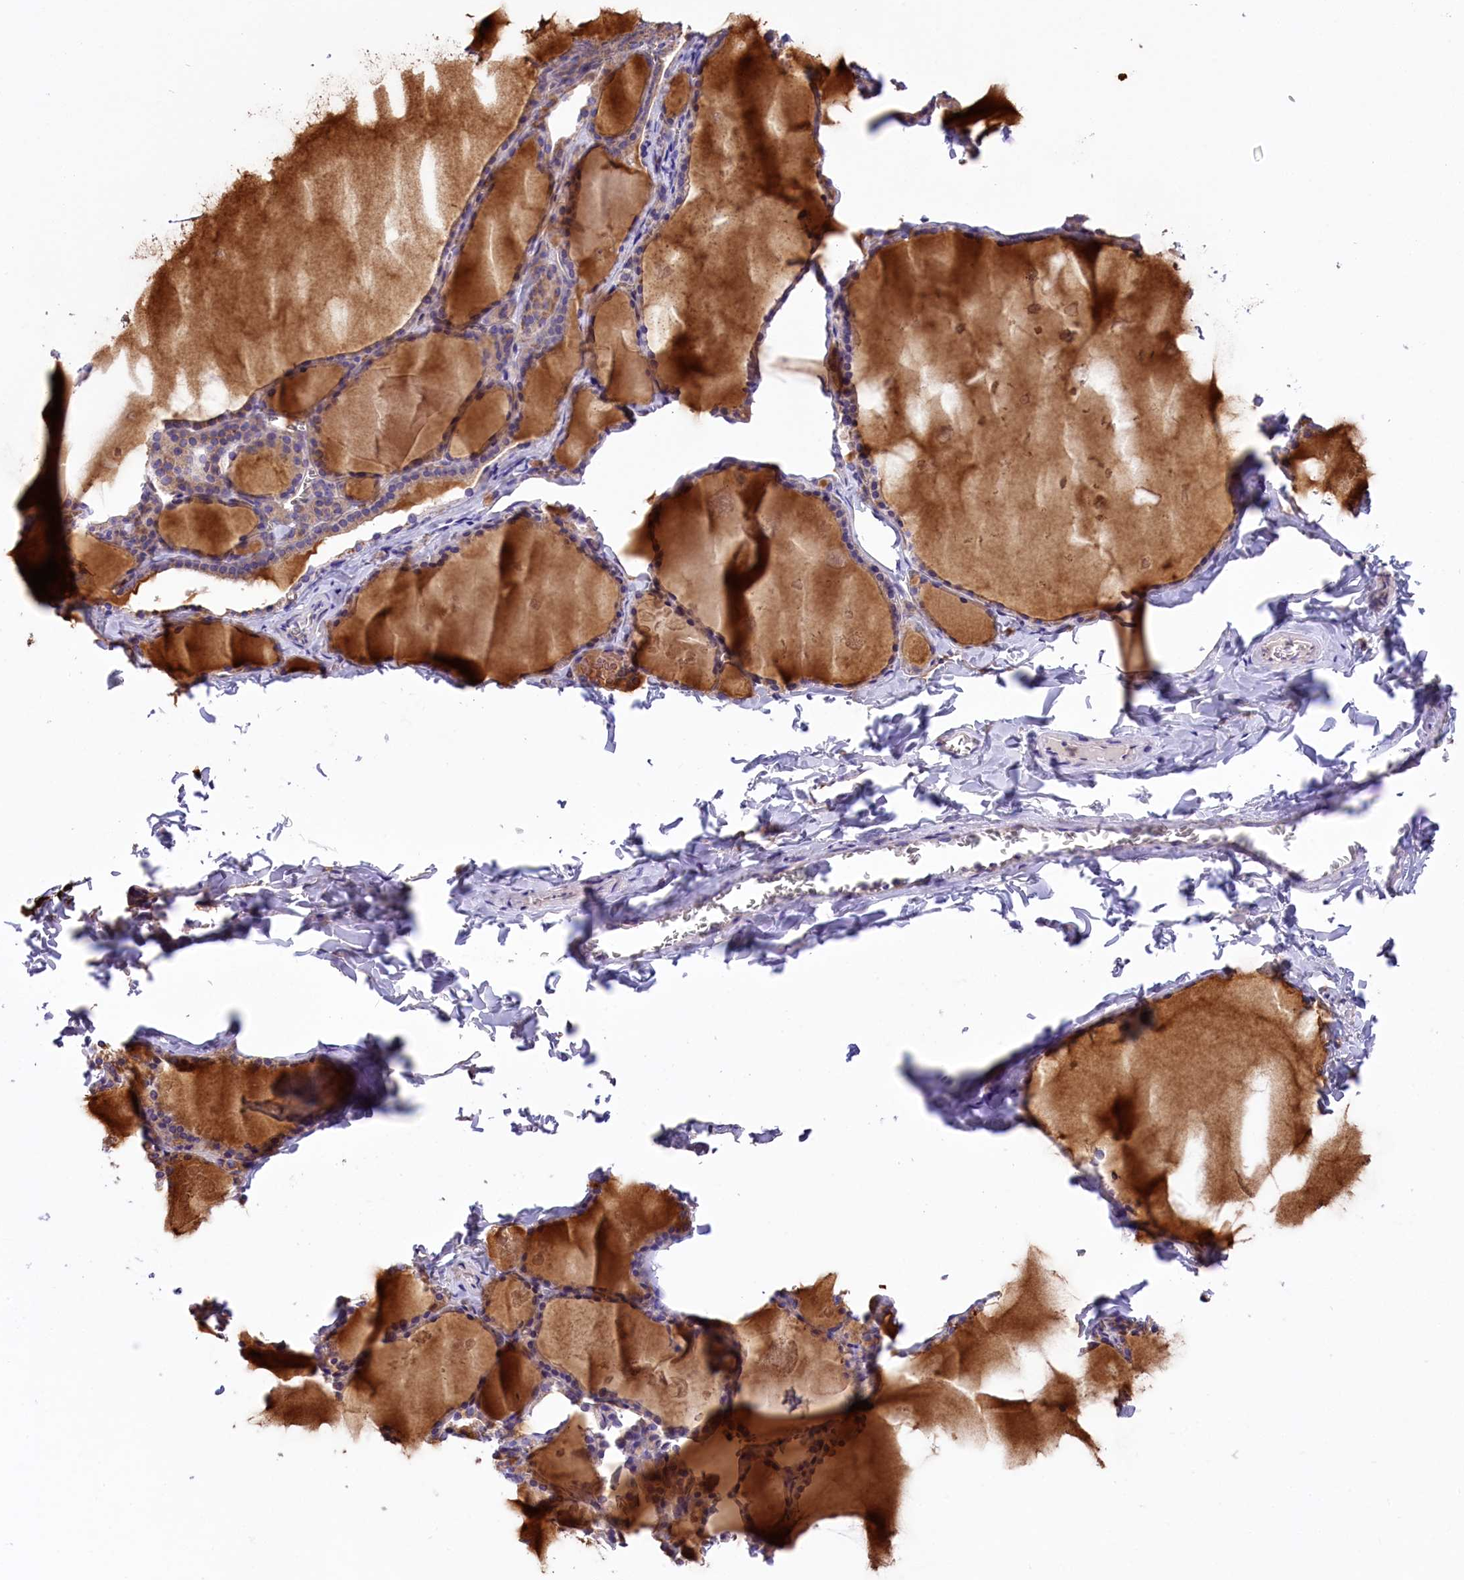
{"staining": {"intensity": "moderate", "quantity": "25%-75%", "location": "cytoplasmic/membranous"}, "tissue": "thyroid gland", "cell_type": "Glandular cells", "image_type": "normal", "snomed": [{"axis": "morphology", "description": "Normal tissue, NOS"}, {"axis": "topography", "description": "Thyroid gland"}], "caption": "Immunohistochemical staining of benign human thyroid gland exhibits moderate cytoplasmic/membranous protein staining in about 25%-75% of glandular cells. Nuclei are stained in blue.", "gene": "DNAJB9", "patient": {"sex": "male", "age": 56}}